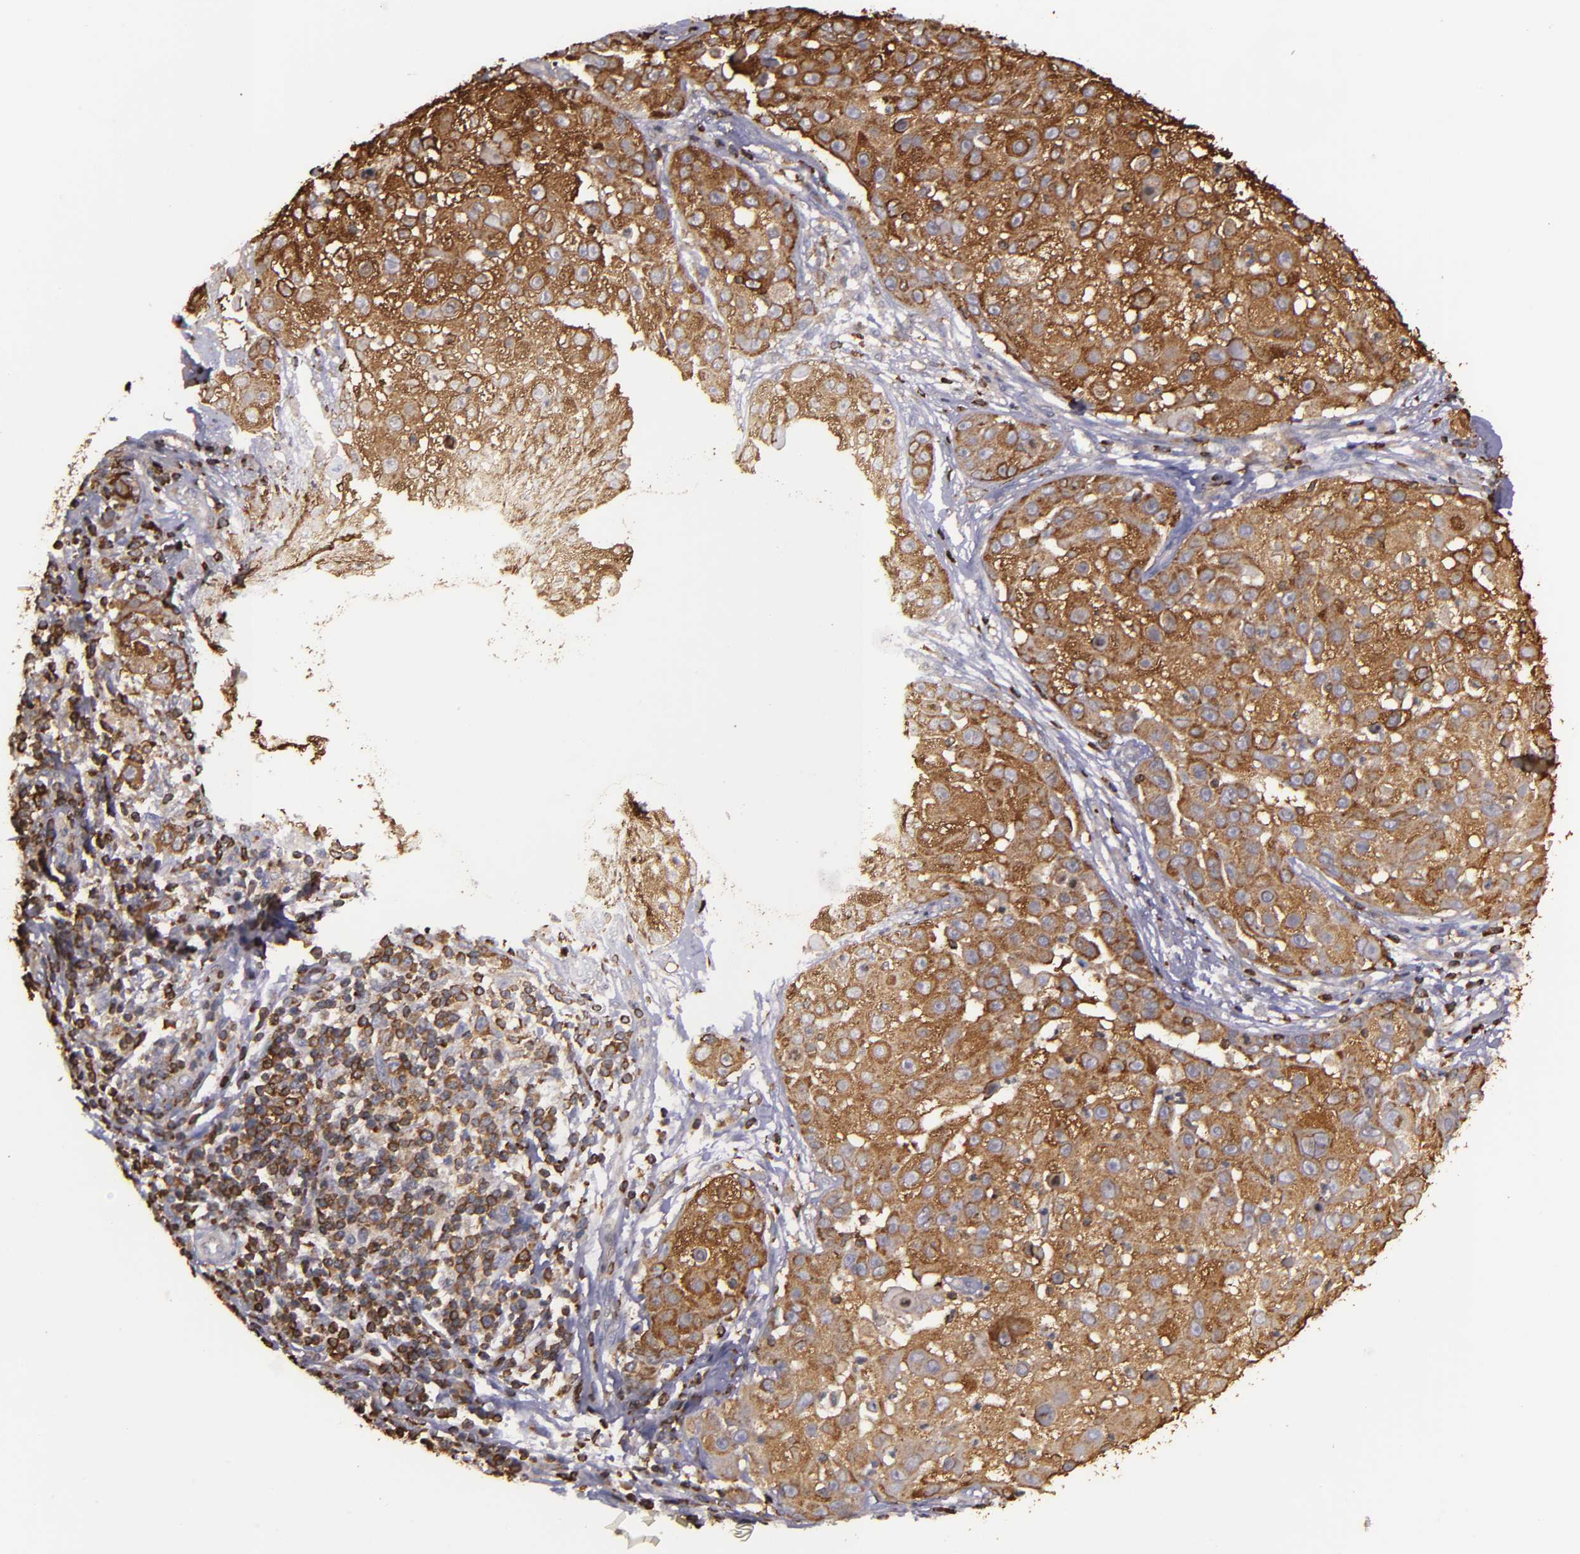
{"staining": {"intensity": "strong", "quantity": ">75%", "location": "cytoplasmic/membranous"}, "tissue": "skin cancer", "cell_type": "Tumor cells", "image_type": "cancer", "snomed": [{"axis": "morphology", "description": "Squamous cell carcinoma, NOS"}, {"axis": "topography", "description": "Skin"}], "caption": "Brown immunohistochemical staining in human squamous cell carcinoma (skin) reveals strong cytoplasmic/membranous positivity in approximately >75% of tumor cells.", "gene": "SLC9A3R1", "patient": {"sex": "female", "age": 57}}